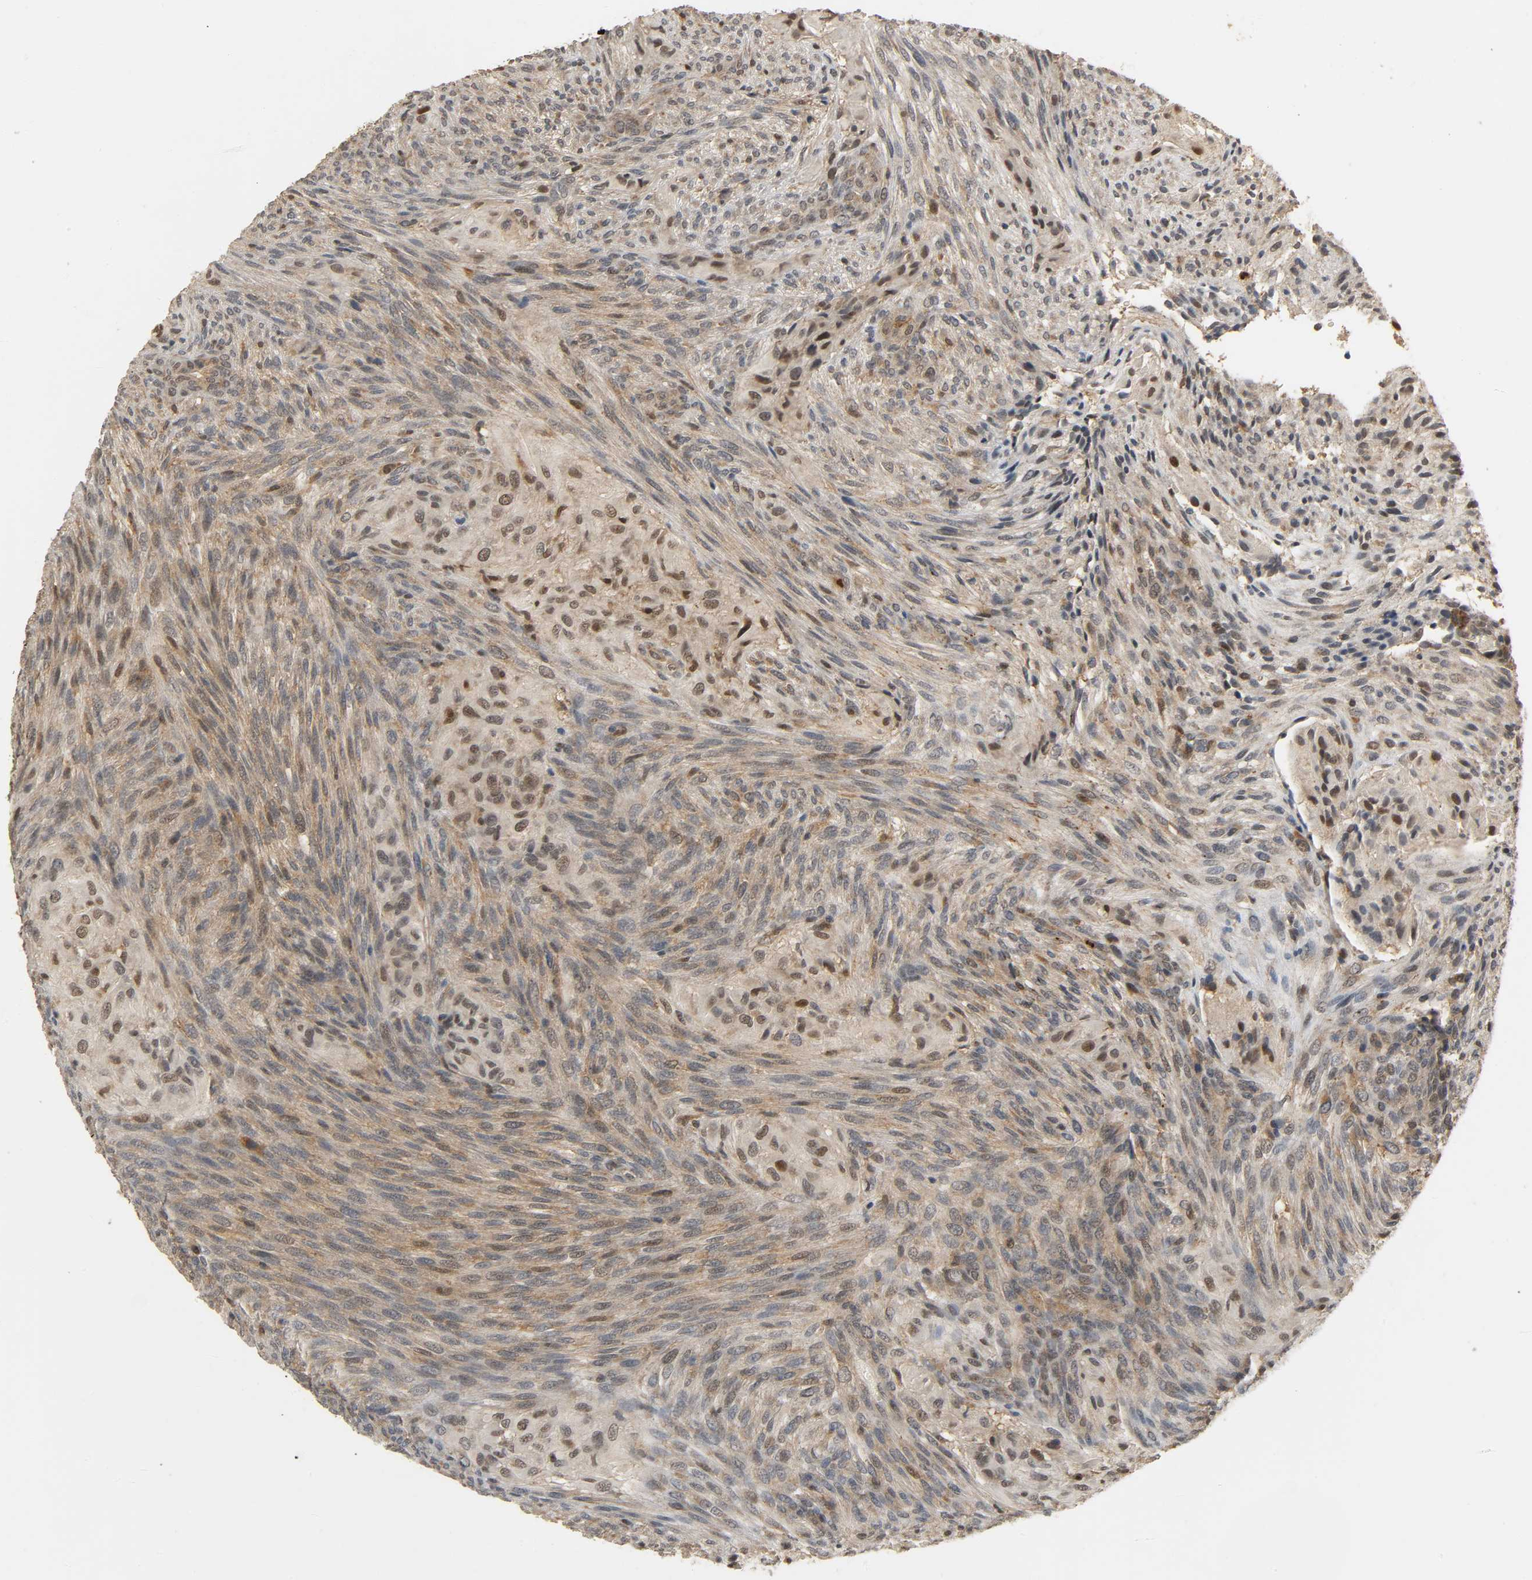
{"staining": {"intensity": "moderate", "quantity": ">75%", "location": "nuclear"}, "tissue": "glioma", "cell_type": "Tumor cells", "image_type": "cancer", "snomed": [{"axis": "morphology", "description": "Glioma, malignant, High grade"}, {"axis": "topography", "description": "Cerebral cortex"}], "caption": "Malignant glioma (high-grade) stained with immunohistochemistry (IHC) demonstrates moderate nuclear expression in about >75% of tumor cells.", "gene": "ZFPM2", "patient": {"sex": "female", "age": 55}}